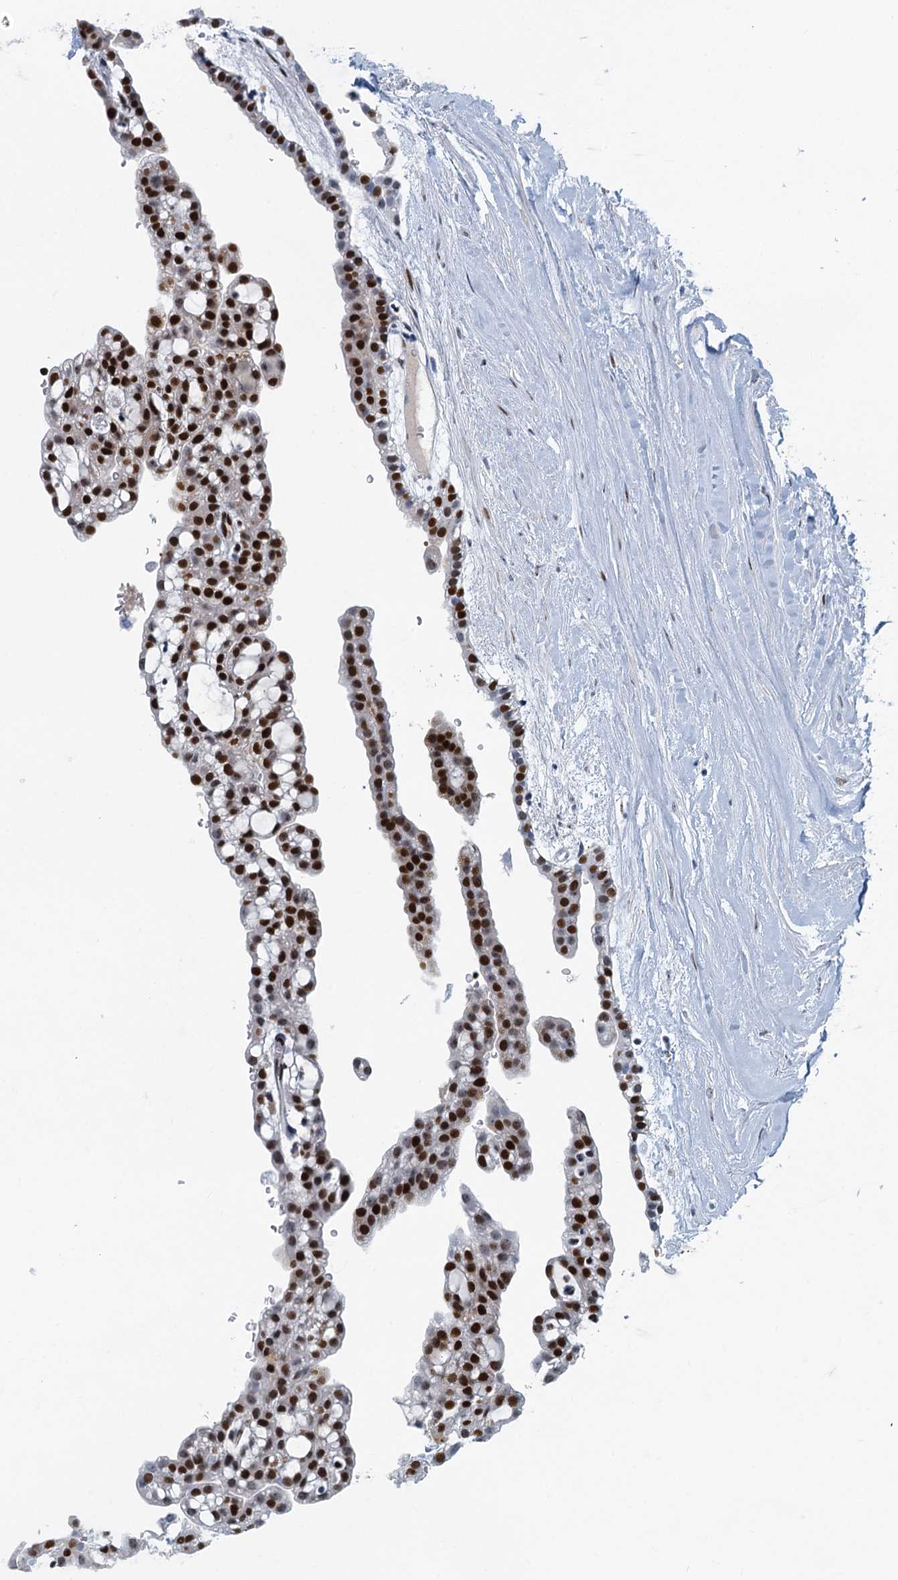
{"staining": {"intensity": "strong", "quantity": ">75%", "location": "nuclear"}, "tissue": "renal cancer", "cell_type": "Tumor cells", "image_type": "cancer", "snomed": [{"axis": "morphology", "description": "Adenocarcinoma, NOS"}, {"axis": "topography", "description": "Kidney"}], "caption": "Immunohistochemistry of human renal adenocarcinoma demonstrates high levels of strong nuclear staining in about >75% of tumor cells.", "gene": "ANKRD13D", "patient": {"sex": "male", "age": 63}}